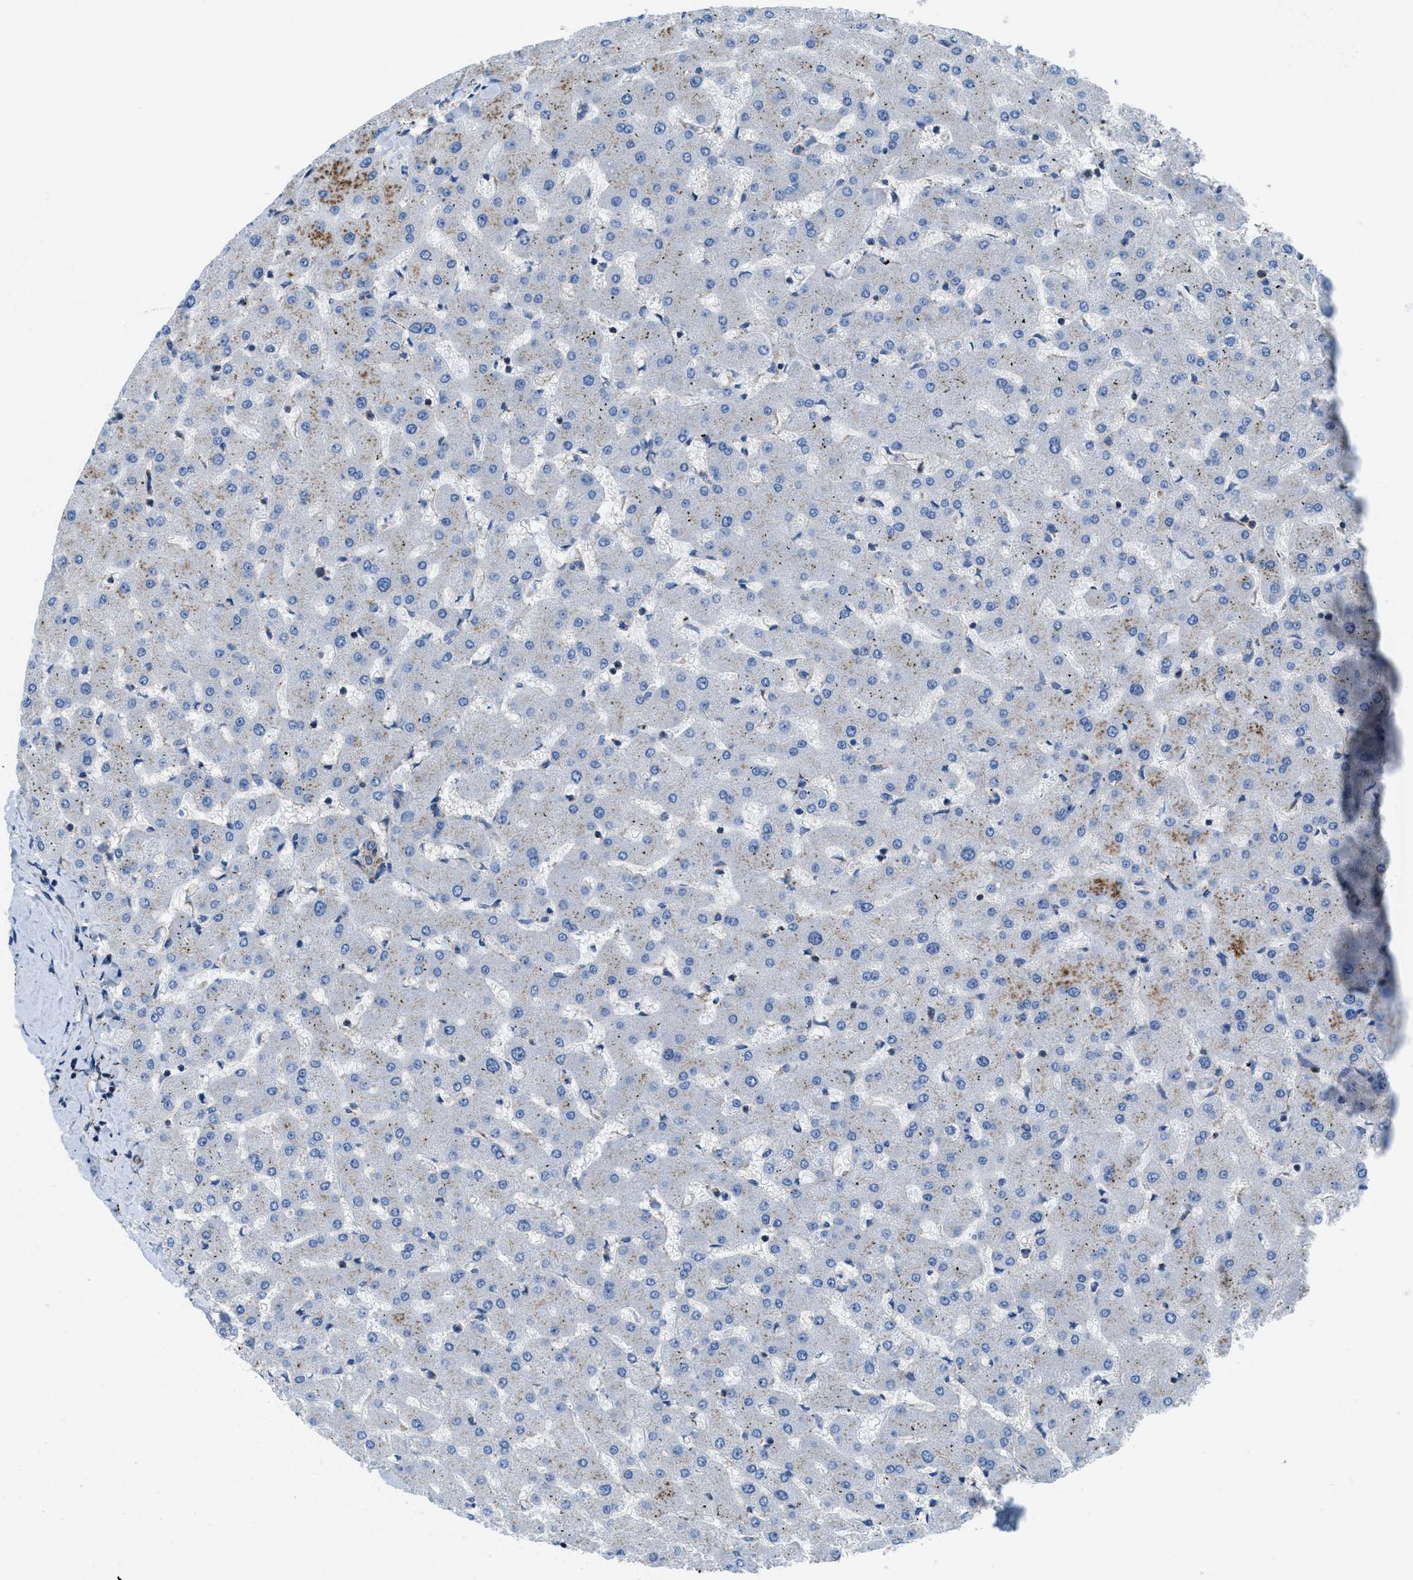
{"staining": {"intensity": "weak", "quantity": "<25%", "location": "cytoplasmic/membranous"}, "tissue": "liver", "cell_type": "Cholangiocytes", "image_type": "normal", "snomed": [{"axis": "morphology", "description": "Normal tissue, NOS"}, {"axis": "topography", "description": "Liver"}], "caption": "Immunohistochemistry (IHC) micrograph of normal liver: human liver stained with DAB (3,3'-diaminobenzidine) exhibits no significant protein positivity in cholangiocytes. The staining is performed using DAB (3,3'-diaminobenzidine) brown chromogen with nuclei counter-stained in using hematoxylin.", "gene": "MFSD13A", "patient": {"sex": "female", "age": 63}}